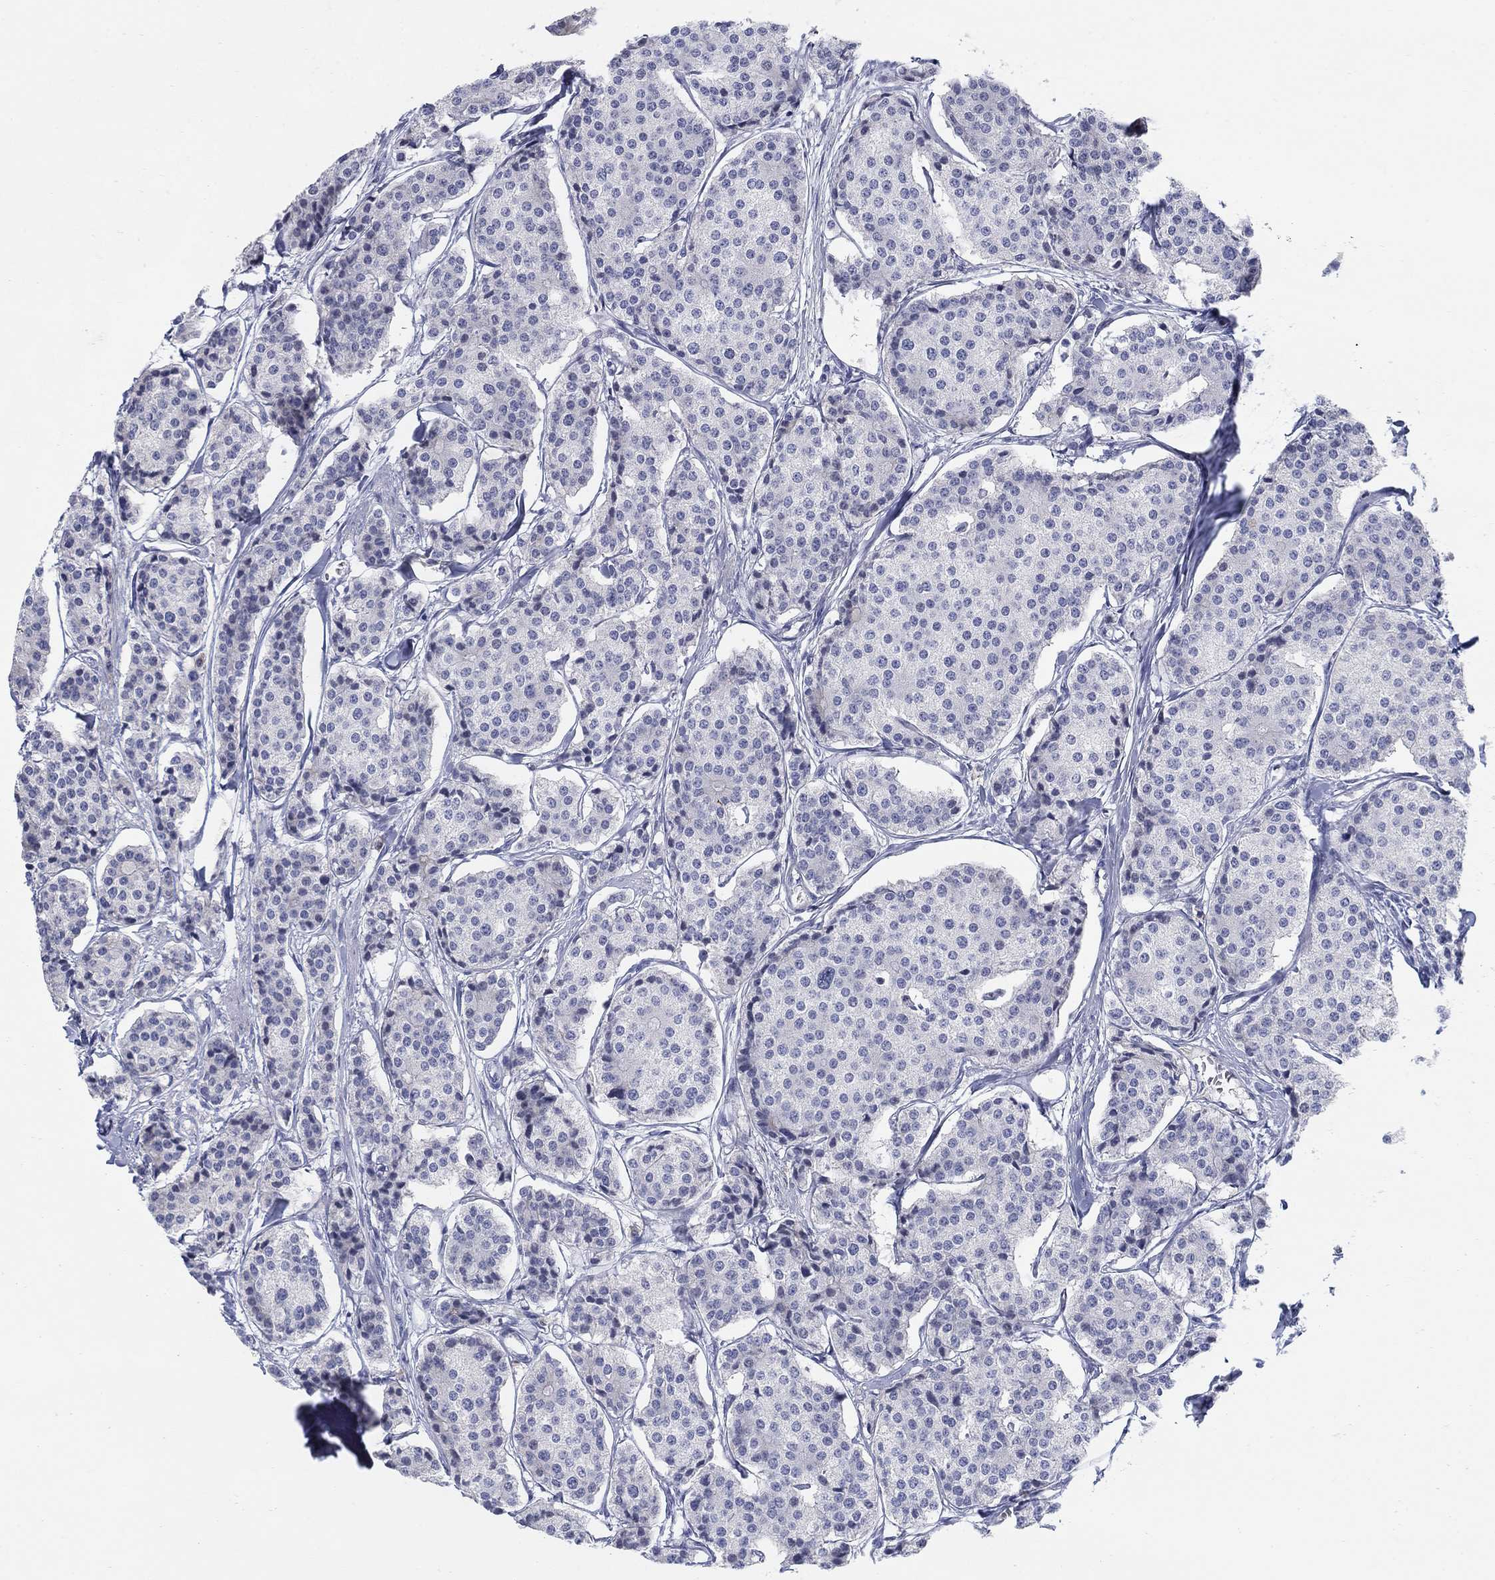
{"staining": {"intensity": "negative", "quantity": "none", "location": "none"}, "tissue": "carcinoid", "cell_type": "Tumor cells", "image_type": "cancer", "snomed": [{"axis": "morphology", "description": "Carcinoid, malignant, NOS"}, {"axis": "topography", "description": "Small intestine"}], "caption": "A histopathology image of human carcinoid (malignant) is negative for staining in tumor cells.", "gene": "HEATR4", "patient": {"sex": "female", "age": 65}}